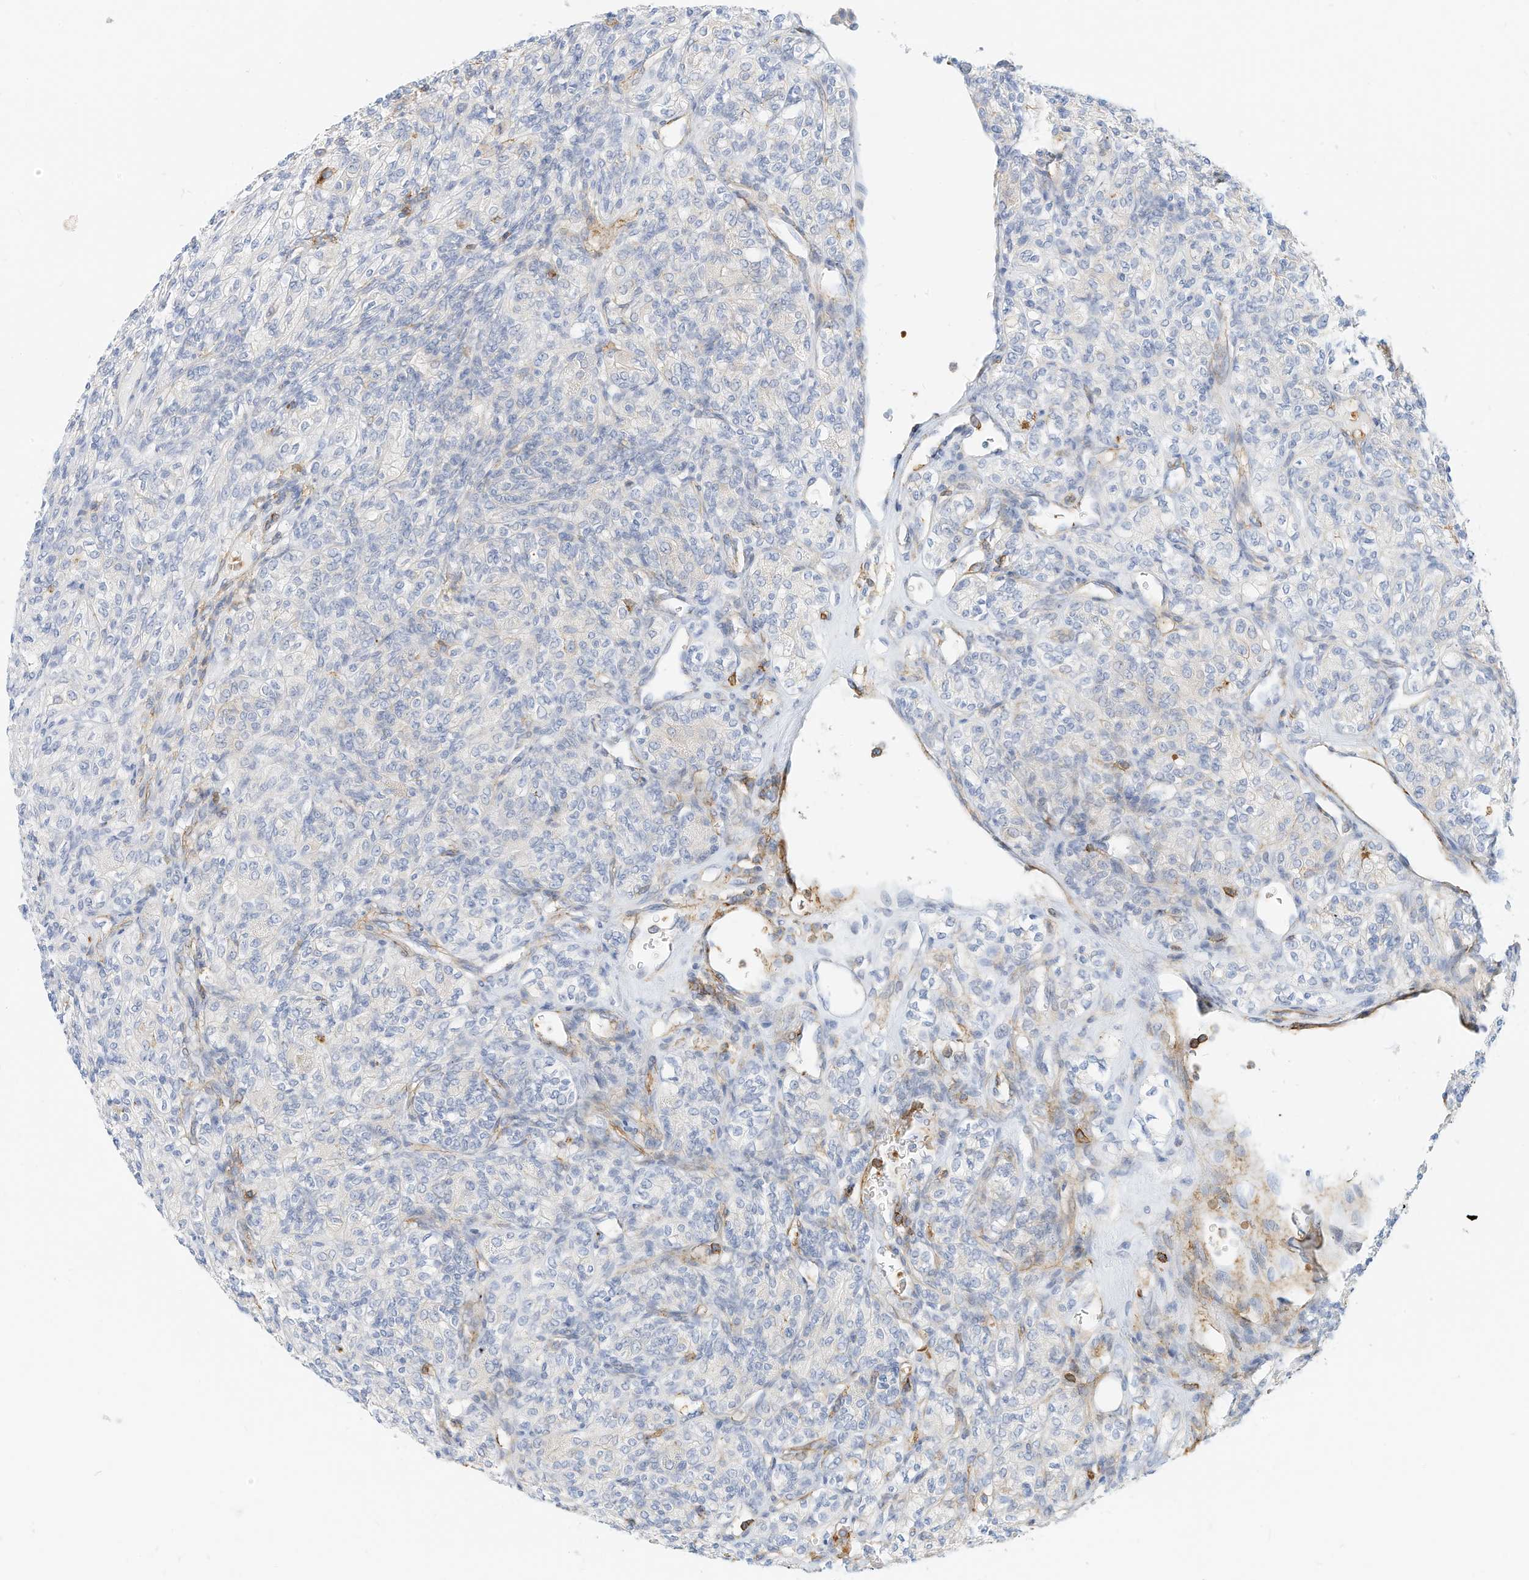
{"staining": {"intensity": "negative", "quantity": "none", "location": "none"}, "tissue": "renal cancer", "cell_type": "Tumor cells", "image_type": "cancer", "snomed": [{"axis": "morphology", "description": "Adenocarcinoma, NOS"}, {"axis": "topography", "description": "Kidney"}], "caption": "This histopathology image is of adenocarcinoma (renal) stained with immunohistochemistry to label a protein in brown with the nuclei are counter-stained blue. There is no staining in tumor cells. Brightfield microscopy of immunohistochemistry (IHC) stained with DAB (3,3'-diaminobenzidine) (brown) and hematoxylin (blue), captured at high magnification.", "gene": "TXNDC9", "patient": {"sex": "male", "age": 77}}